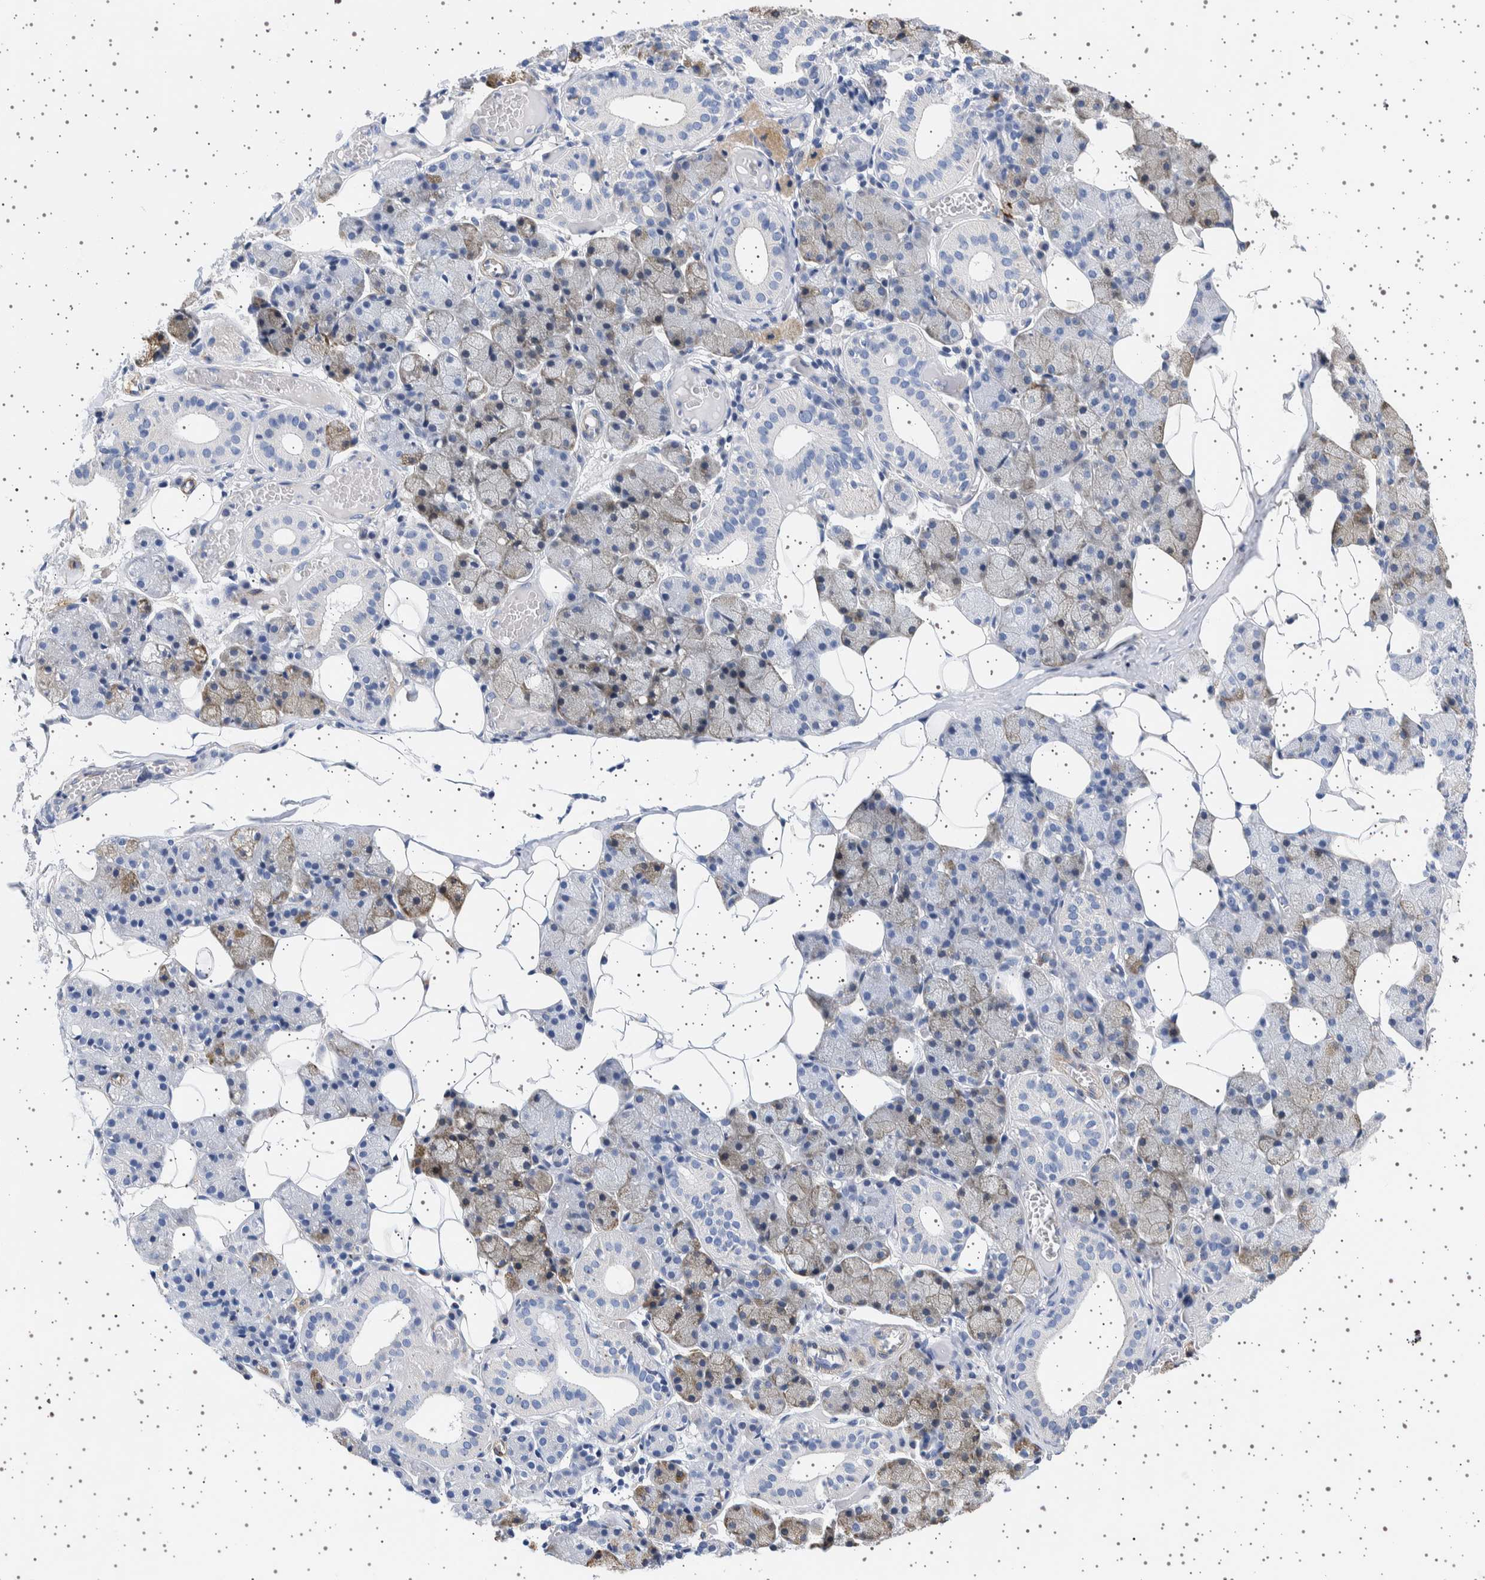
{"staining": {"intensity": "weak", "quantity": "<25%", "location": "cytoplasmic/membranous"}, "tissue": "salivary gland", "cell_type": "Glandular cells", "image_type": "normal", "snomed": [{"axis": "morphology", "description": "Normal tissue, NOS"}, {"axis": "topography", "description": "Salivary gland"}], "caption": "DAB (3,3'-diaminobenzidine) immunohistochemical staining of normal human salivary gland displays no significant staining in glandular cells.", "gene": "SEPTIN4", "patient": {"sex": "female", "age": 33}}